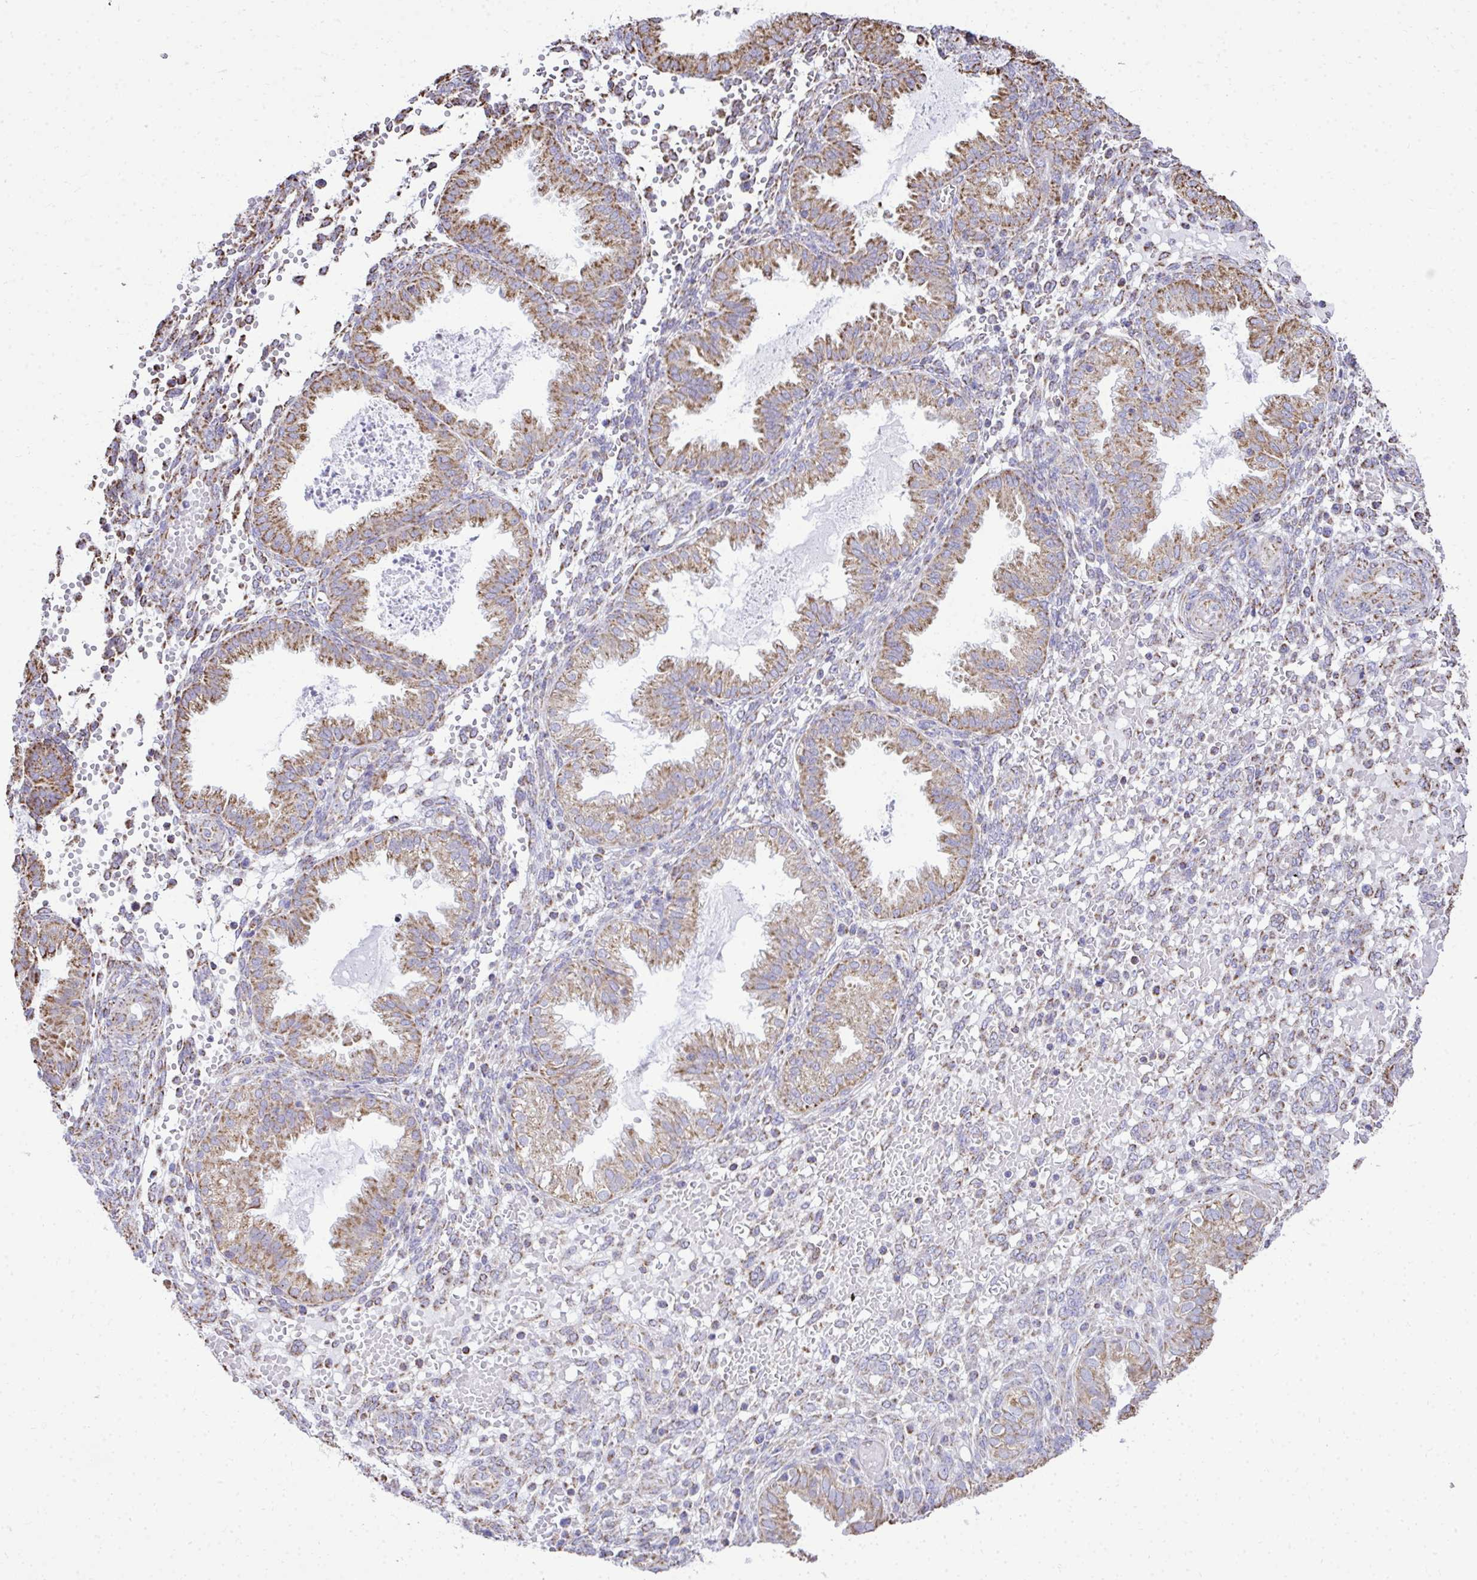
{"staining": {"intensity": "negative", "quantity": "none", "location": "none"}, "tissue": "endometrium", "cell_type": "Cells in endometrial stroma", "image_type": "normal", "snomed": [{"axis": "morphology", "description": "Normal tissue, NOS"}, {"axis": "topography", "description": "Endometrium"}], "caption": "Cells in endometrial stroma show no significant protein expression in normal endometrium. The staining is performed using DAB (3,3'-diaminobenzidine) brown chromogen with nuclei counter-stained in using hematoxylin.", "gene": "MPZL2", "patient": {"sex": "female", "age": 33}}